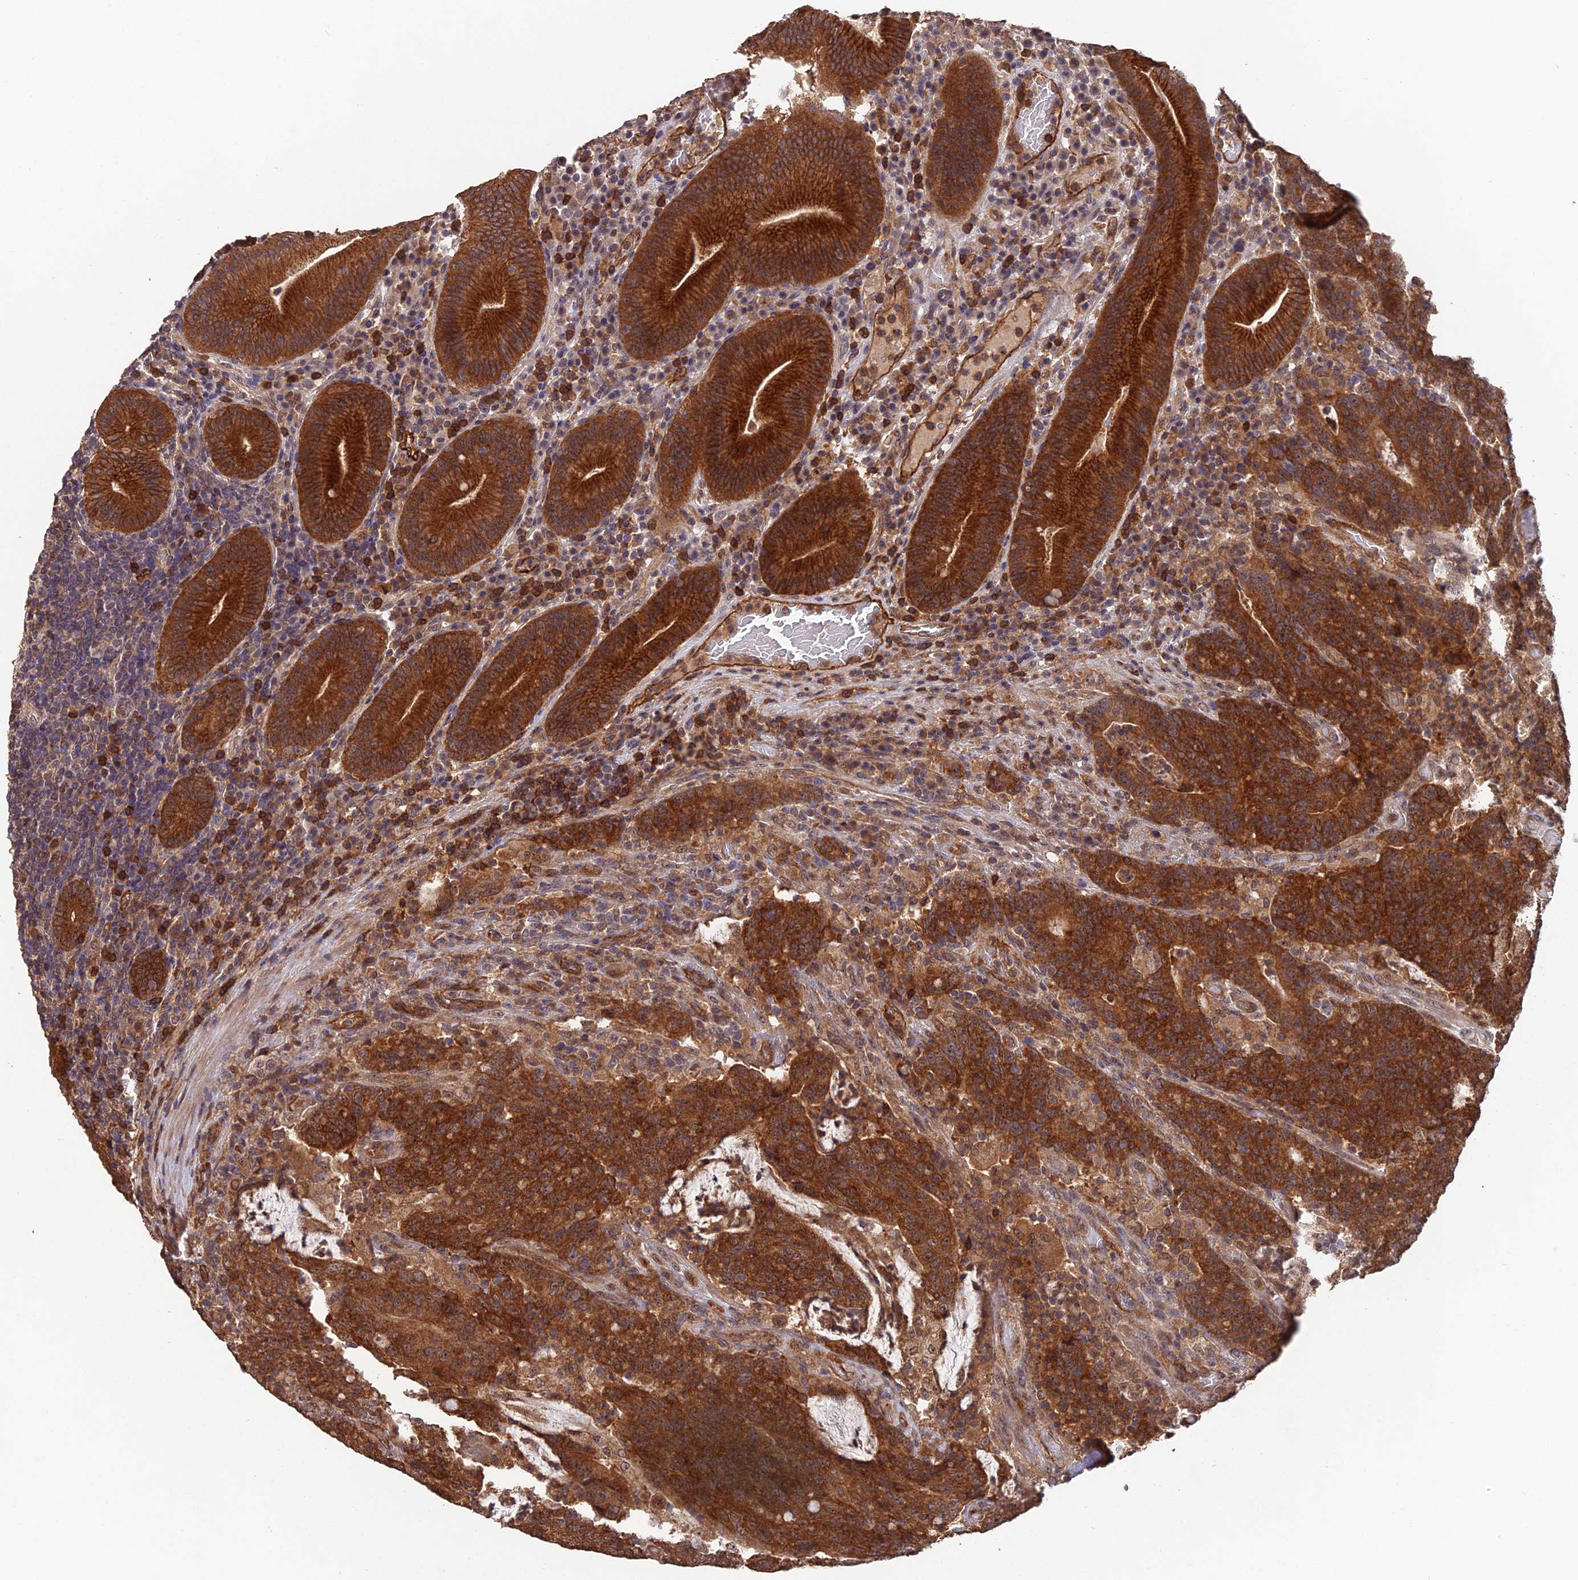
{"staining": {"intensity": "strong", "quantity": ">75%", "location": "cytoplasmic/membranous"}, "tissue": "colorectal cancer", "cell_type": "Tumor cells", "image_type": "cancer", "snomed": [{"axis": "morphology", "description": "Normal tissue, NOS"}, {"axis": "morphology", "description": "Adenocarcinoma, NOS"}, {"axis": "topography", "description": "Colon"}], "caption": "Adenocarcinoma (colorectal) stained with a protein marker displays strong staining in tumor cells.", "gene": "RALGAPA2", "patient": {"sex": "female", "age": 75}}